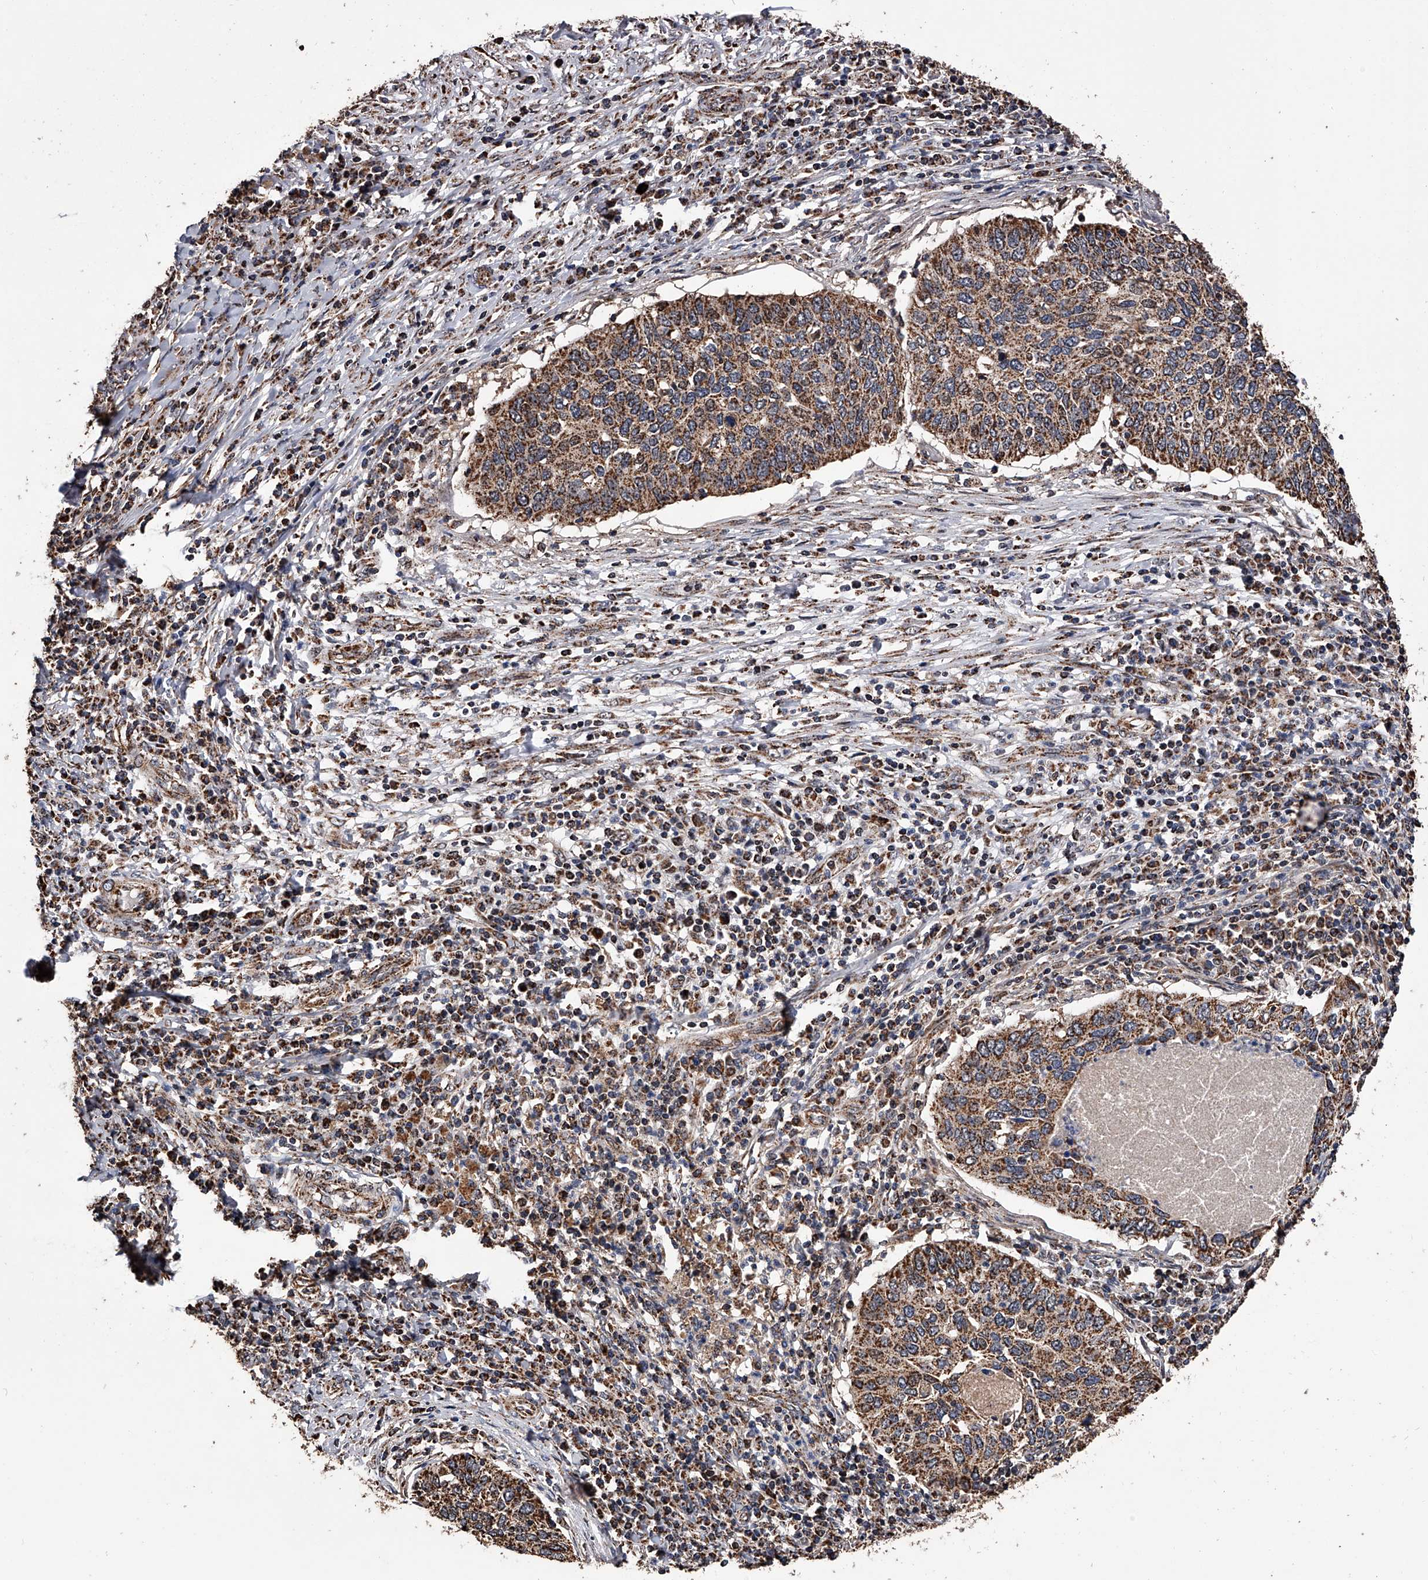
{"staining": {"intensity": "strong", "quantity": ">75%", "location": "cytoplasmic/membranous"}, "tissue": "cervical cancer", "cell_type": "Tumor cells", "image_type": "cancer", "snomed": [{"axis": "morphology", "description": "Squamous cell carcinoma, NOS"}, {"axis": "topography", "description": "Cervix"}], "caption": "DAB immunohistochemical staining of cervical squamous cell carcinoma demonstrates strong cytoplasmic/membranous protein positivity in about >75% of tumor cells. The staining was performed using DAB, with brown indicating positive protein expression. Nuclei are stained blue with hematoxylin.", "gene": "SMPDL3A", "patient": {"sex": "female", "age": 38}}